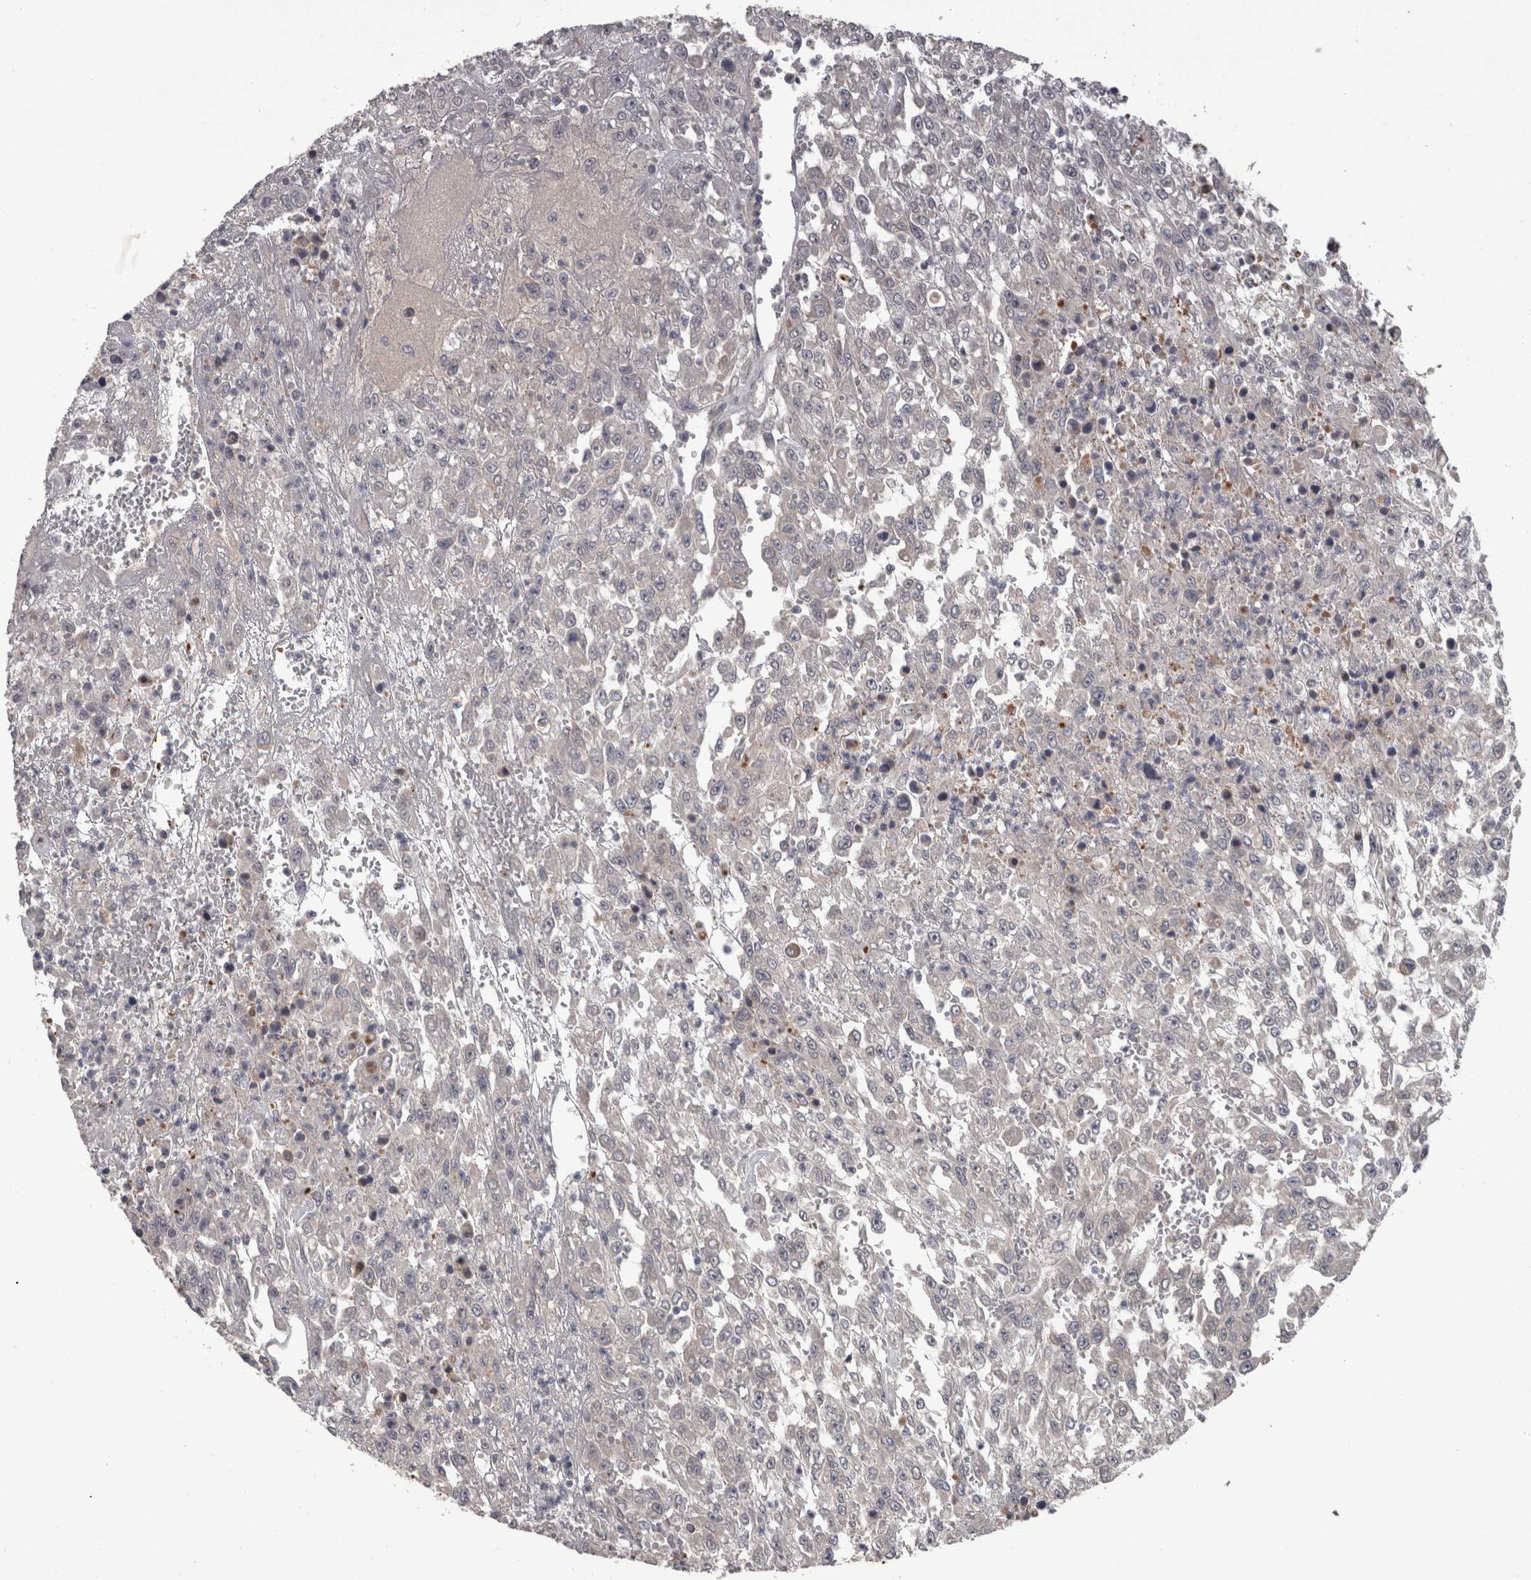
{"staining": {"intensity": "negative", "quantity": "none", "location": "none"}, "tissue": "urothelial cancer", "cell_type": "Tumor cells", "image_type": "cancer", "snomed": [{"axis": "morphology", "description": "Urothelial carcinoma, High grade"}, {"axis": "topography", "description": "Urinary bladder"}], "caption": "Immunohistochemistry micrograph of urothelial cancer stained for a protein (brown), which reveals no positivity in tumor cells. (DAB immunohistochemistry (IHC) with hematoxylin counter stain).", "gene": "PON3", "patient": {"sex": "male", "age": 46}}